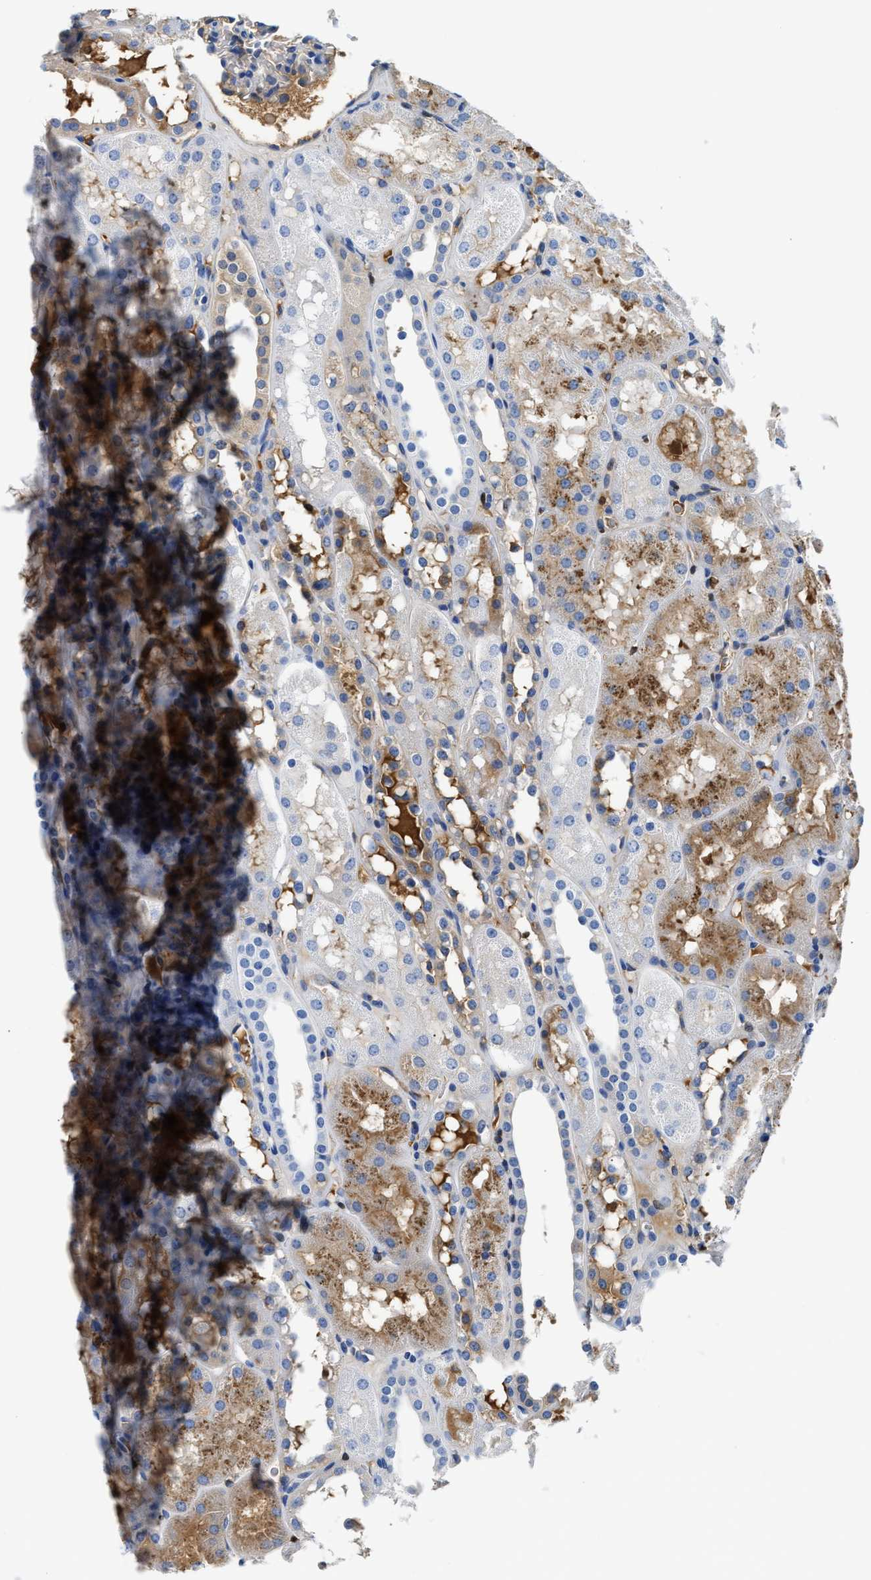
{"staining": {"intensity": "moderate", "quantity": "<25%", "location": "cytoplasmic/membranous"}, "tissue": "kidney", "cell_type": "Cells in glomeruli", "image_type": "normal", "snomed": [{"axis": "morphology", "description": "Normal tissue, NOS"}, {"axis": "topography", "description": "Kidney"}, {"axis": "topography", "description": "Urinary bladder"}], "caption": "Immunohistochemical staining of benign kidney exhibits moderate cytoplasmic/membranous protein expression in about <25% of cells in glomeruli. (Brightfield microscopy of DAB IHC at high magnification).", "gene": "GC", "patient": {"sex": "male", "age": 16}}